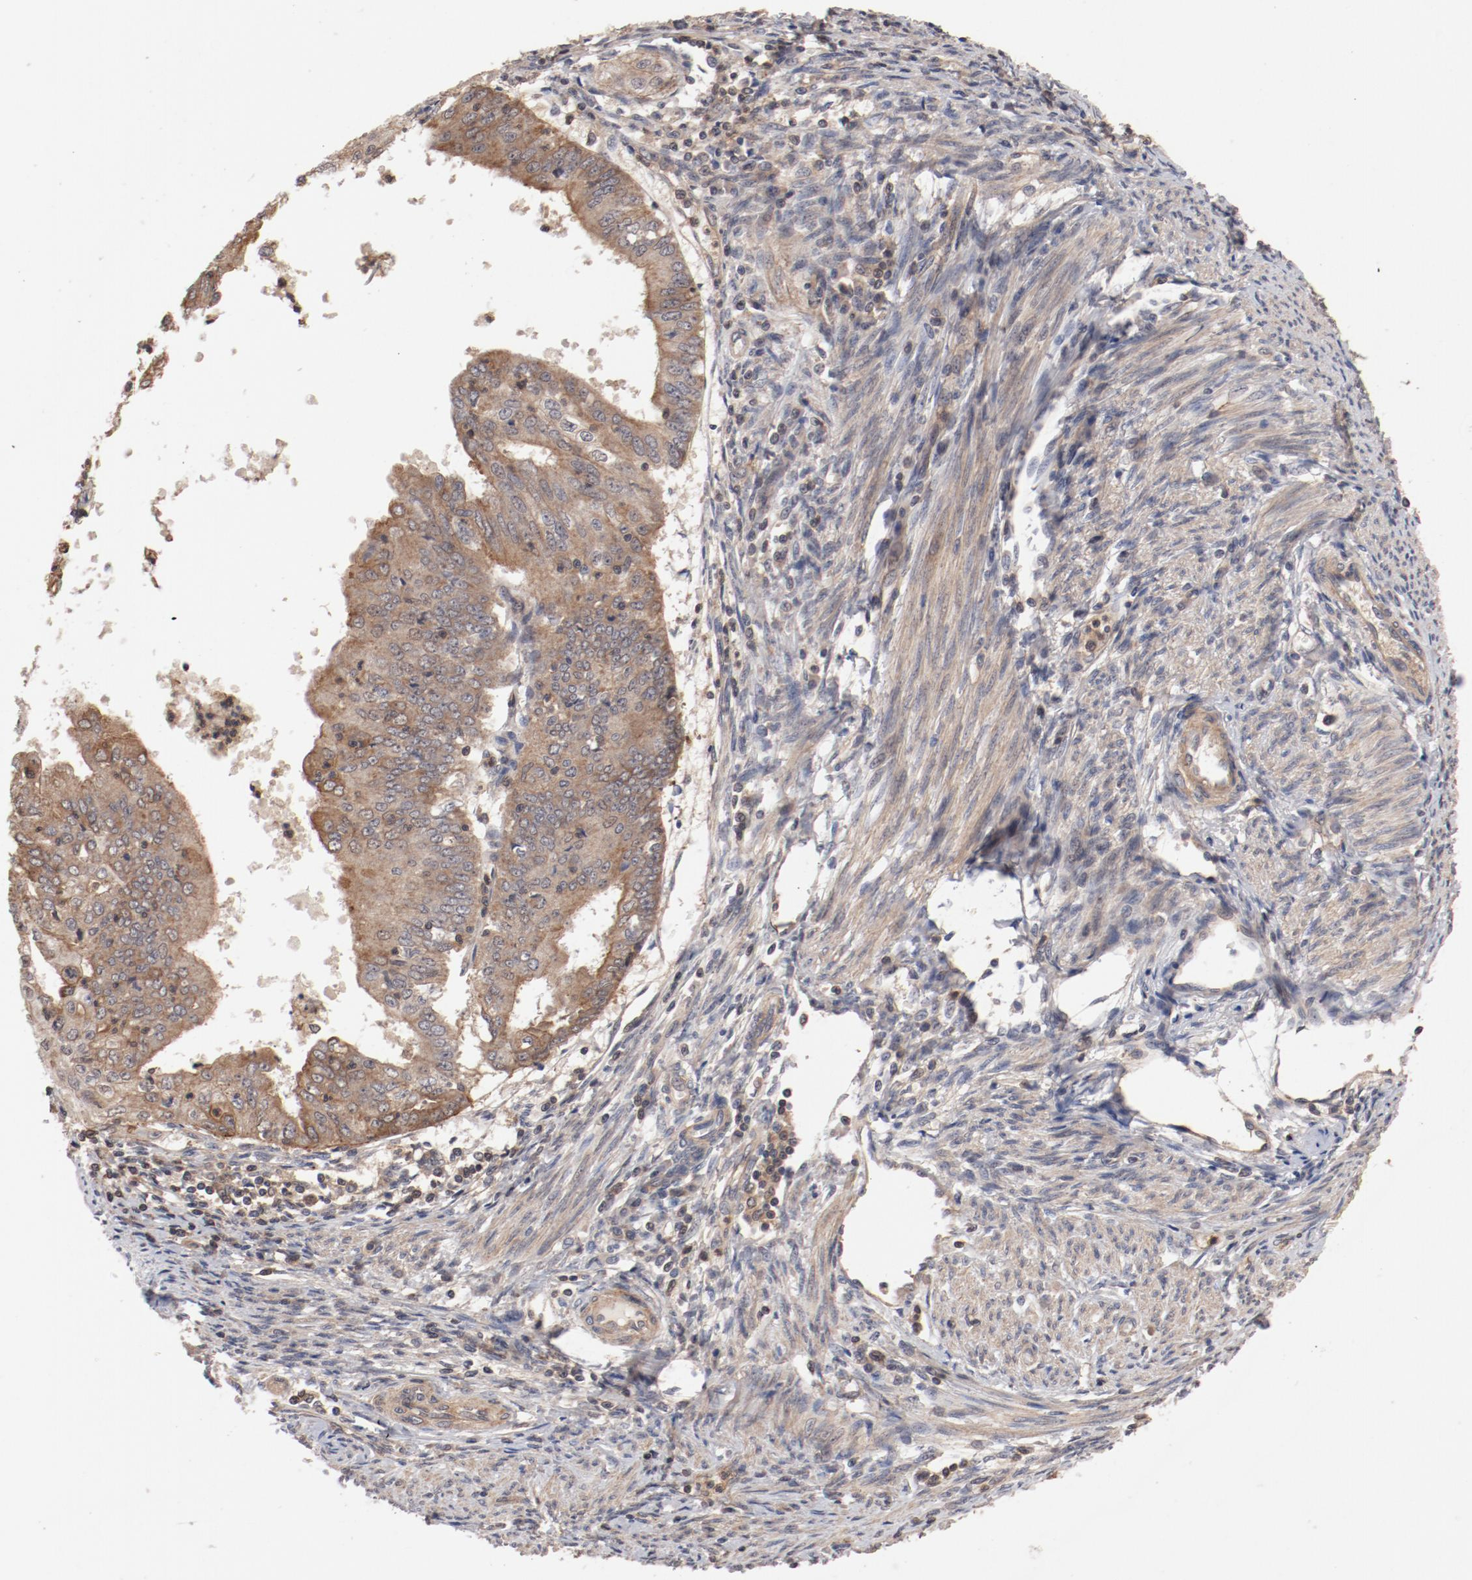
{"staining": {"intensity": "weak", "quantity": ">75%", "location": "cytoplasmic/membranous"}, "tissue": "endometrial cancer", "cell_type": "Tumor cells", "image_type": "cancer", "snomed": [{"axis": "morphology", "description": "Adenocarcinoma, NOS"}, {"axis": "topography", "description": "Endometrium"}], "caption": "The photomicrograph exhibits a brown stain indicating the presence of a protein in the cytoplasmic/membranous of tumor cells in endometrial adenocarcinoma.", "gene": "GUF1", "patient": {"sex": "female", "age": 79}}